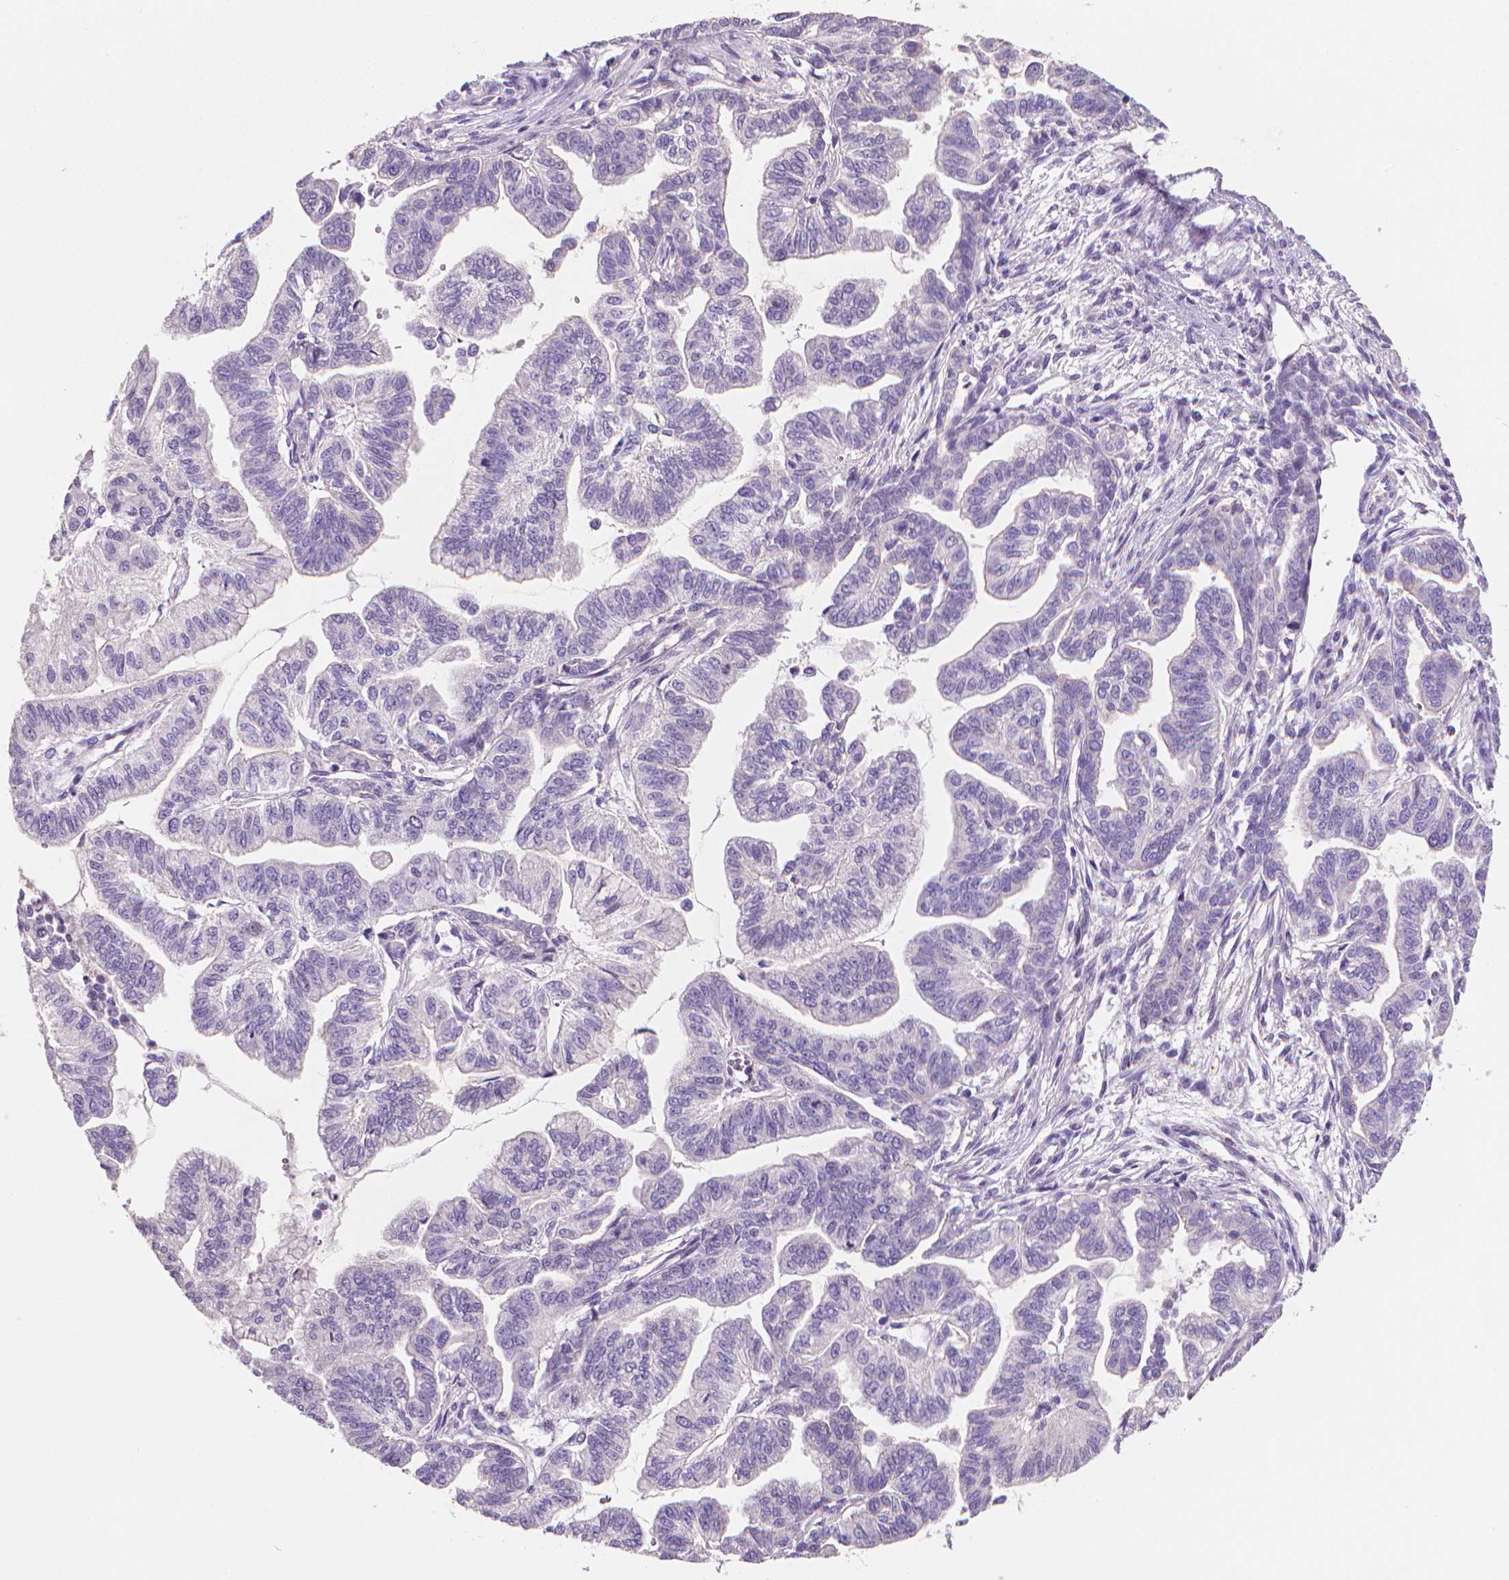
{"staining": {"intensity": "negative", "quantity": "none", "location": "none"}, "tissue": "stomach cancer", "cell_type": "Tumor cells", "image_type": "cancer", "snomed": [{"axis": "morphology", "description": "Adenocarcinoma, NOS"}, {"axis": "topography", "description": "Stomach"}], "caption": "Tumor cells show no significant expression in stomach cancer (adenocarcinoma). The staining was performed using DAB (3,3'-diaminobenzidine) to visualize the protein expression in brown, while the nuclei were stained in blue with hematoxylin (Magnification: 20x).", "gene": "CLXN", "patient": {"sex": "male", "age": 83}}